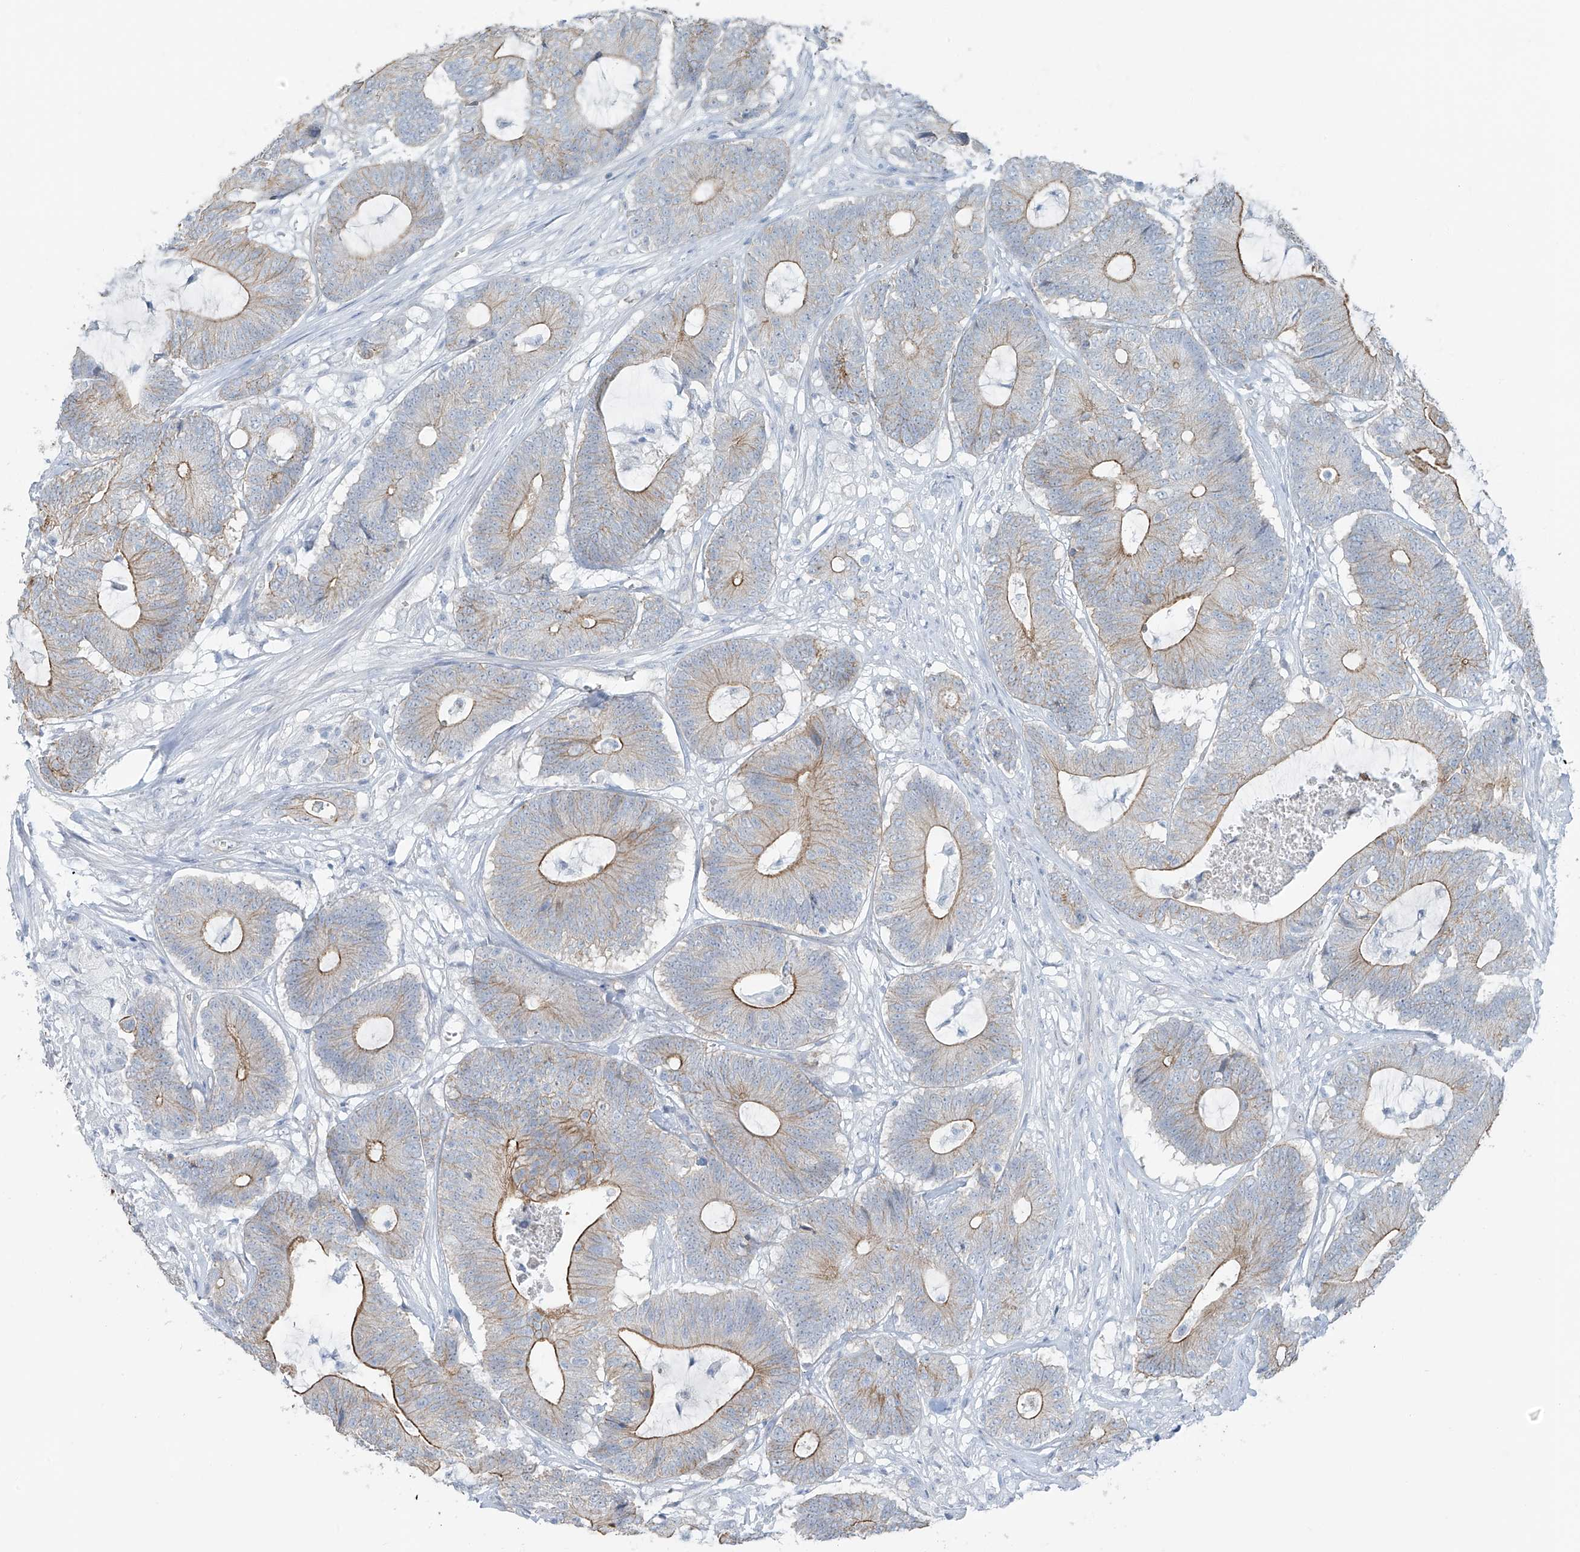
{"staining": {"intensity": "moderate", "quantity": "25%-75%", "location": "cytoplasmic/membranous"}, "tissue": "colorectal cancer", "cell_type": "Tumor cells", "image_type": "cancer", "snomed": [{"axis": "morphology", "description": "Adenocarcinoma, NOS"}, {"axis": "topography", "description": "Colon"}], "caption": "Human colorectal cancer (adenocarcinoma) stained with a brown dye reveals moderate cytoplasmic/membranous positive positivity in approximately 25%-75% of tumor cells.", "gene": "TUBE1", "patient": {"sex": "female", "age": 84}}